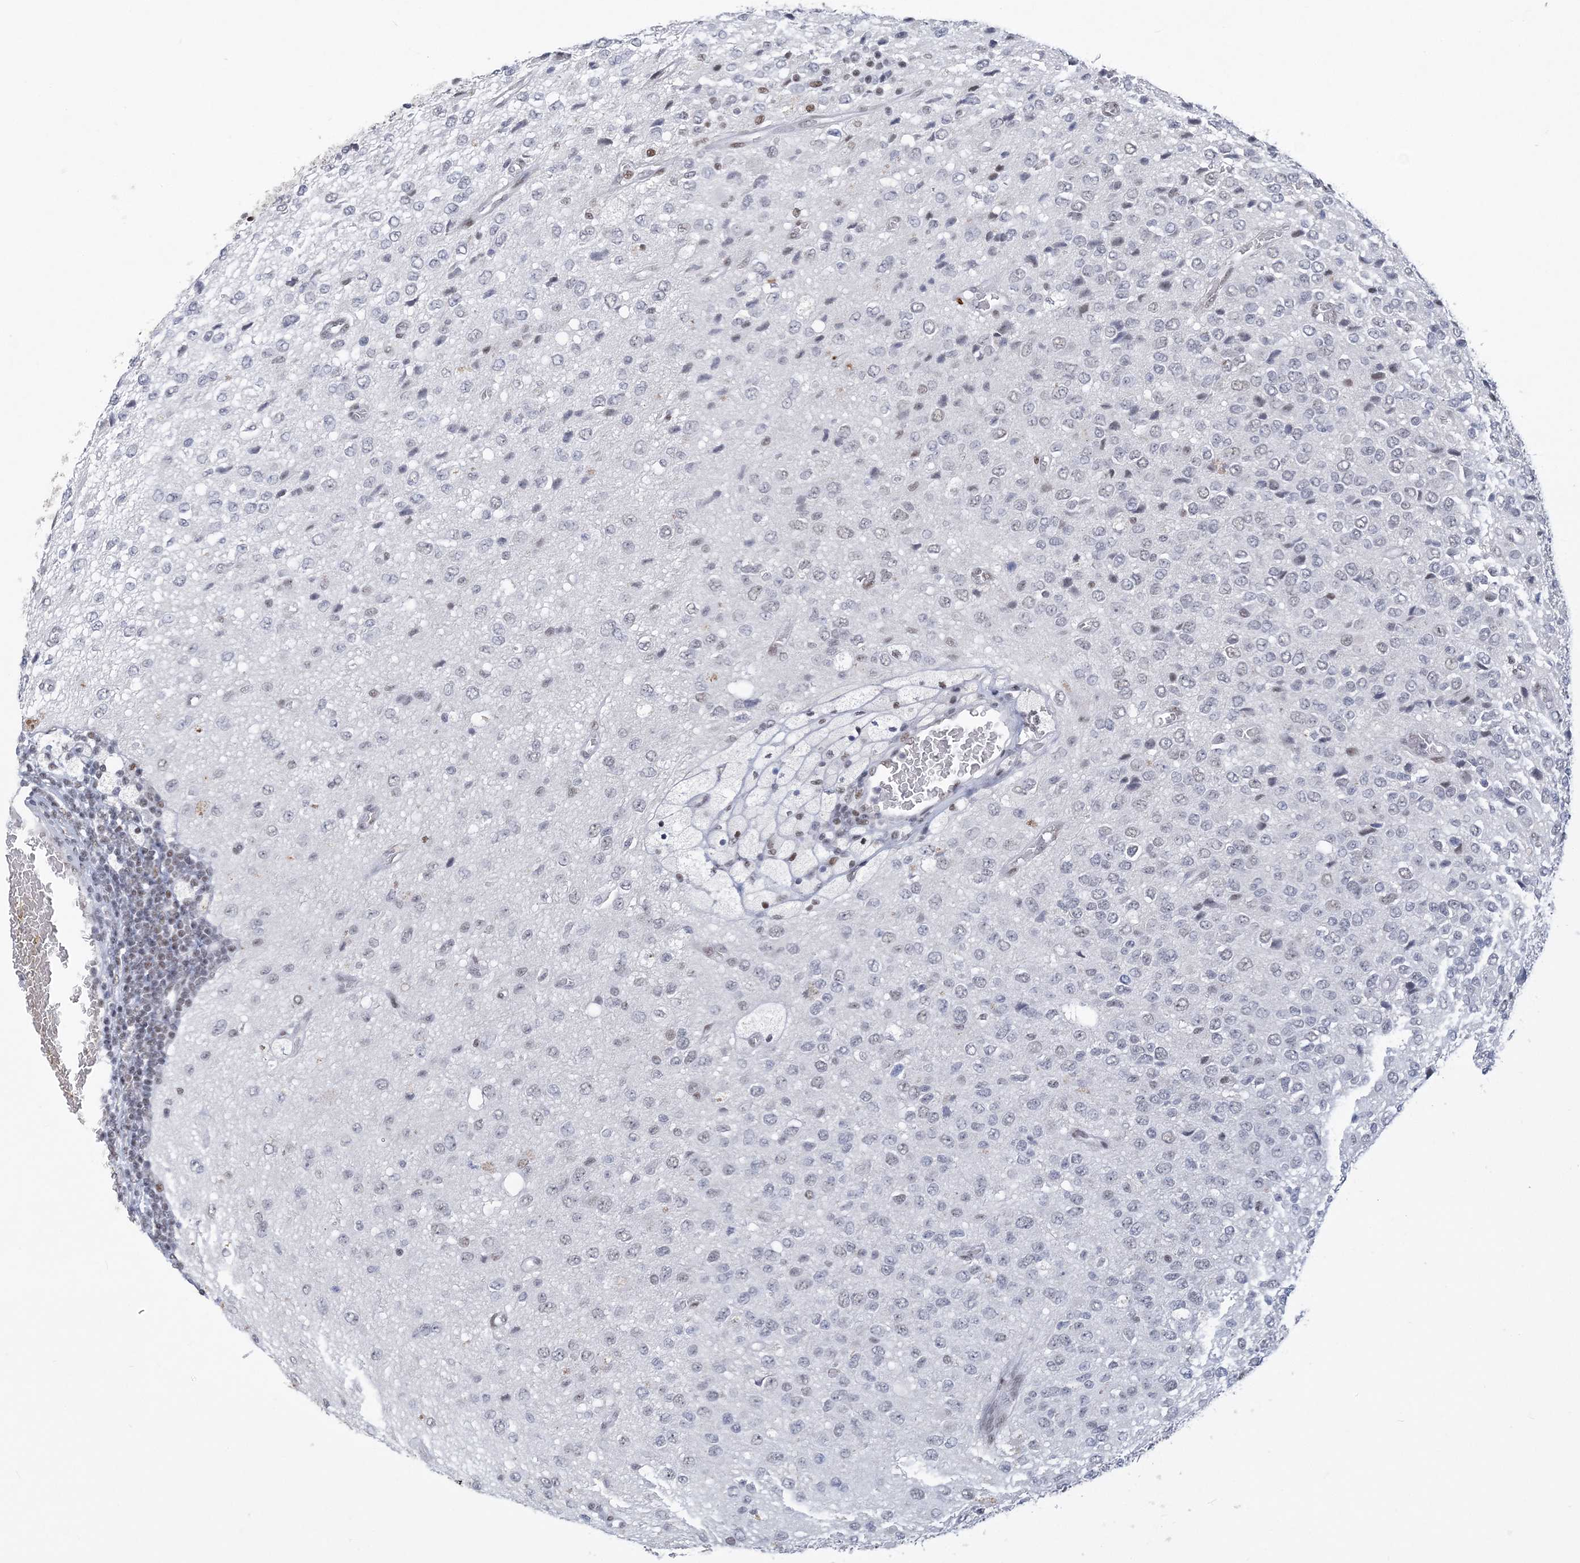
{"staining": {"intensity": "negative", "quantity": "none", "location": "none"}, "tissue": "glioma", "cell_type": "Tumor cells", "image_type": "cancer", "snomed": [{"axis": "morphology", "description": "Glioma, malignant, High grade"}, {"axis": "topography", "description": "pancreas cauda"}], "caption": "The image exhibits no staining of tumor cells in malignant high-grade glioma.", "gene": "ZBTB7A", "patient": {"sex": "male", "age": 60}}